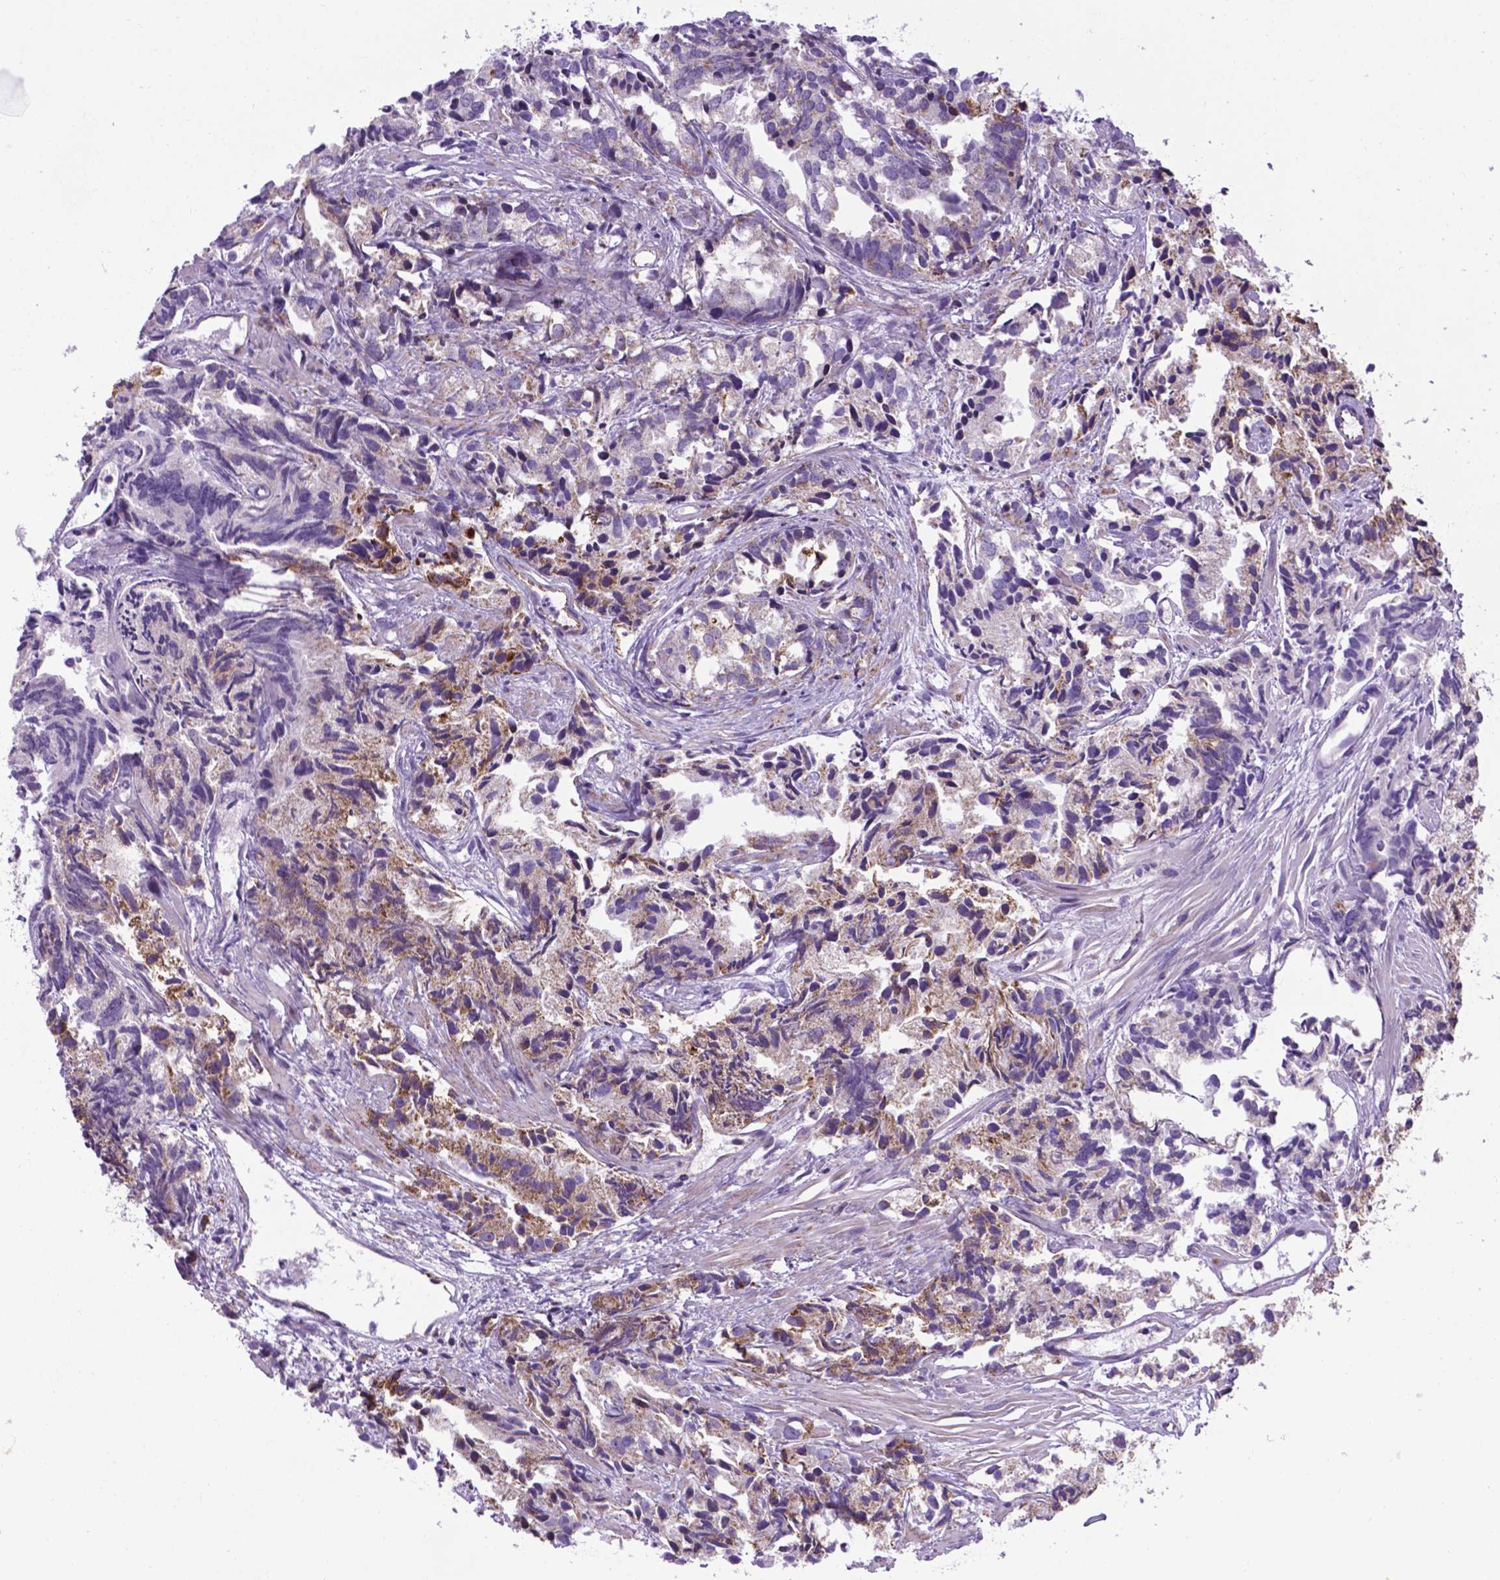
{"staining": {"intensity": "weak", "quantity": "<25%", "location": "cytoplasmic/membranous"}, "tissue": "prostate cancer", "cell_type": "Tumor cells", "image_type": "cancer", "snomed": [{"axis": "morphology", "description": "Adenocarcinoma, High grade"}, {"axis": "topography", "description": "Prostate"}], "caption": "The histopathology image displays no staining of tumor cells in prostate cancer (adenocarcinoma (high-grade)).", "gene": "POU3F3", "patient": {"sex": "male", "age": 79}}